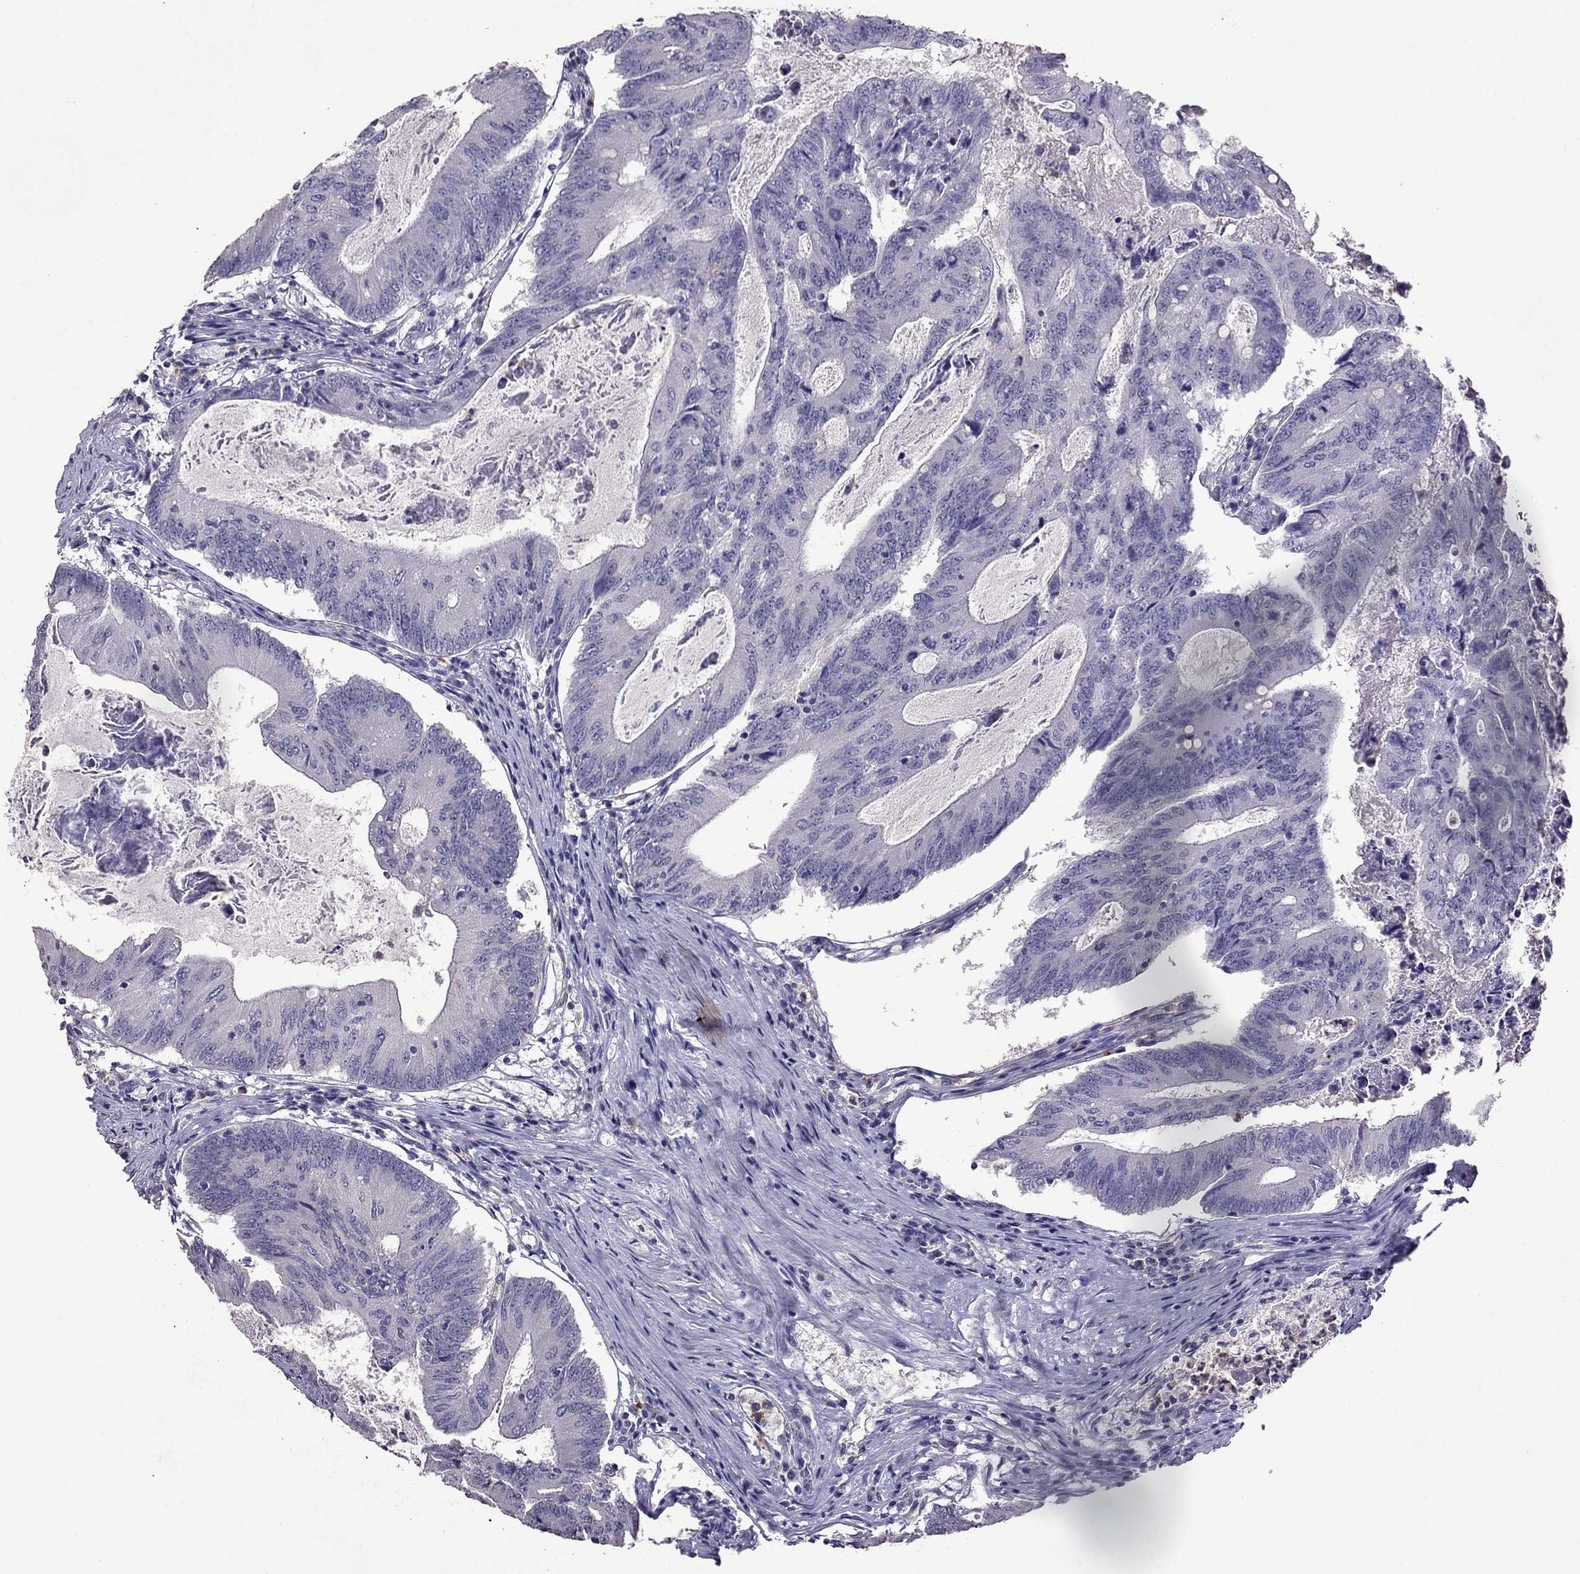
{"staining": {"intensity": "negative", "quantity": "none", "location": "none"}, "tissue": "colorectal cancer", "cell_type": "Tumor cells", "image_type": "cancer", "snomed": [{"axis": "morphology", "description": "Adenocarcinoma, NOS"}, {"axis": "topography", "description": "Colon"}], "caption": "The image reveals no significant expression in tumor cells of colorectal adenocarcinoma.", "gene": "RFLNB", "patient": {"sex": "female", "age": 70}}